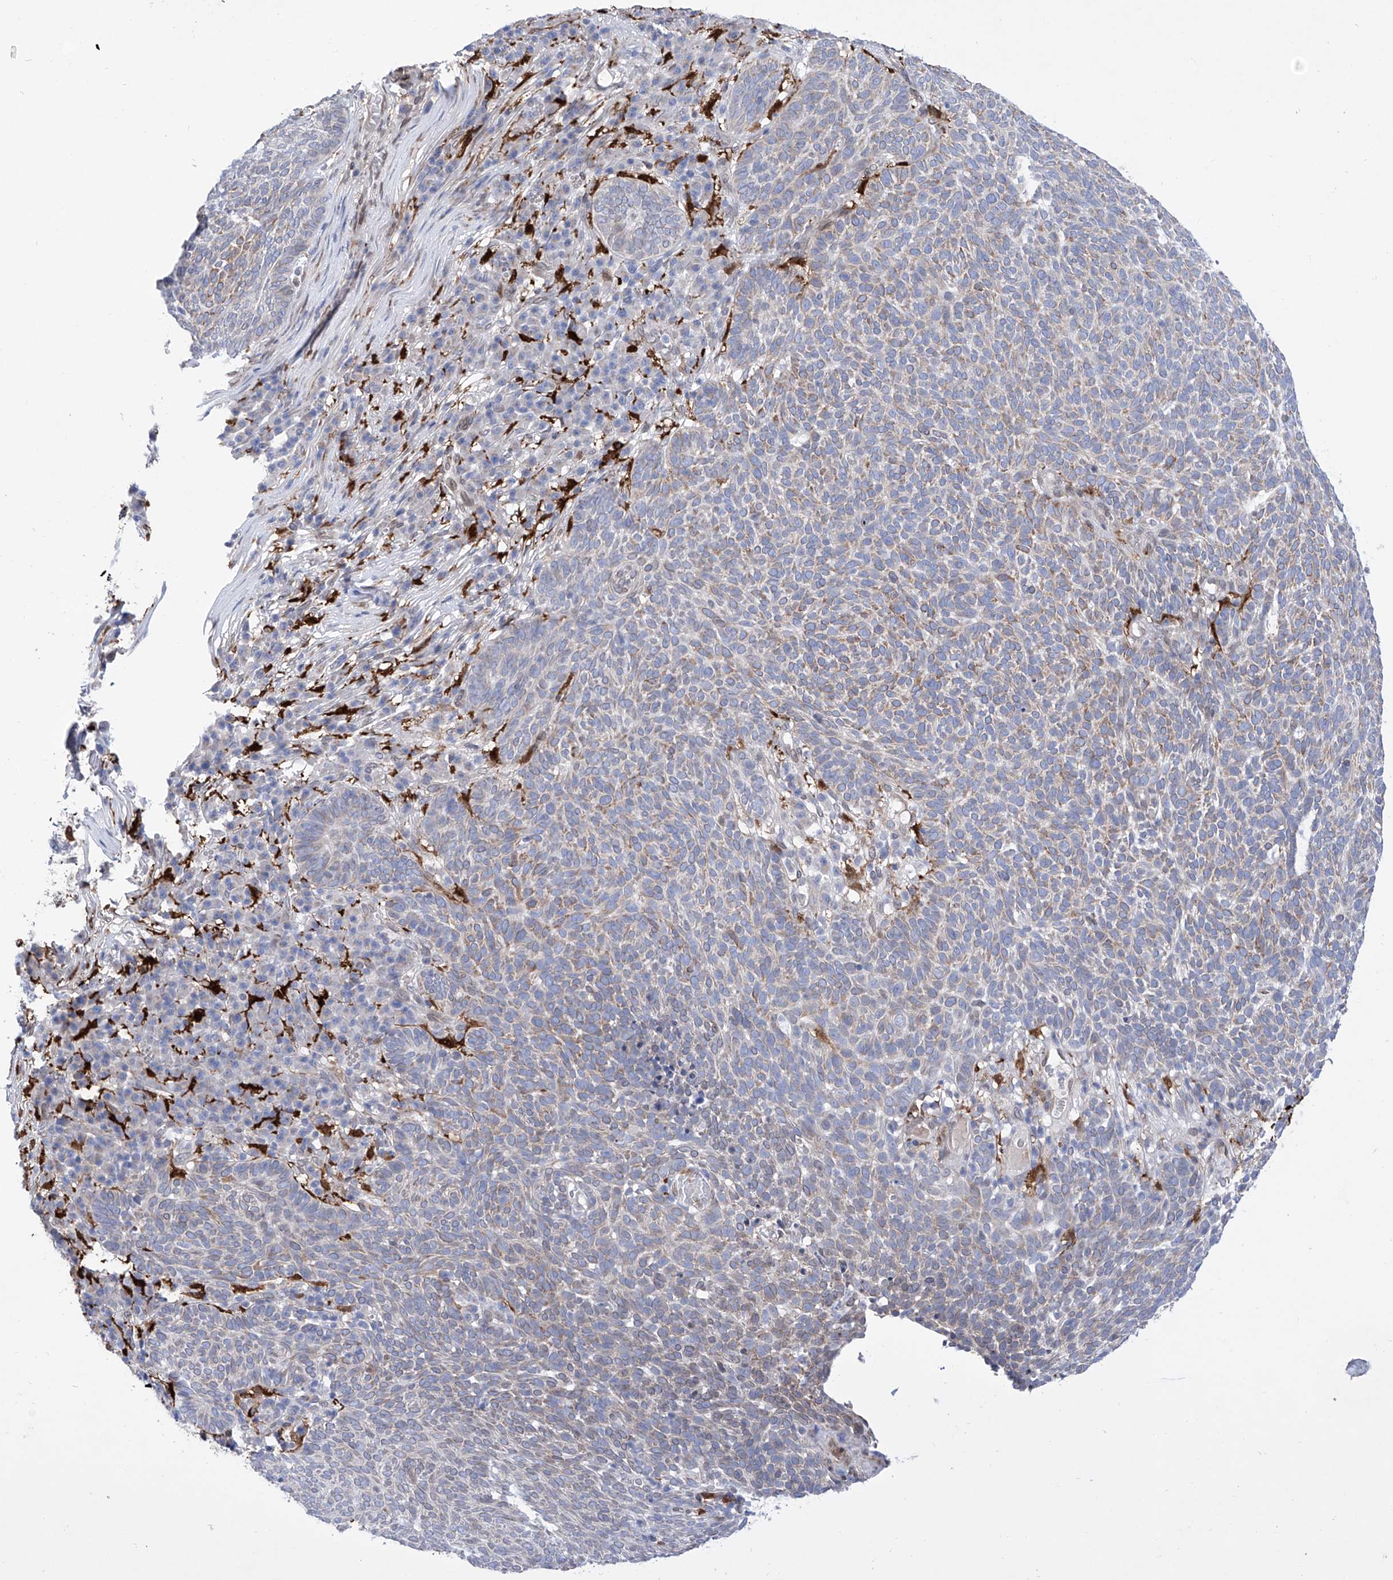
{"staining": {"intensity": "weak", "quantity": "<25%", "location": "cytoplasmic/membranous"}, "tissue": "skin cancer", "cell_type": "Tumor cells", "image_type": "cancer", "snomed": [{"axis": "morphology", "description": "Squamous cell carcinoma, NOS"}, {"axis": "topography", "description": "Skin"}], "caption": "Tumor cells show no significant staining in skin cancer (squamous cell carcinoma).", "gene": "LCLAT1", "patient": {"sex": "female", "age": 90}}